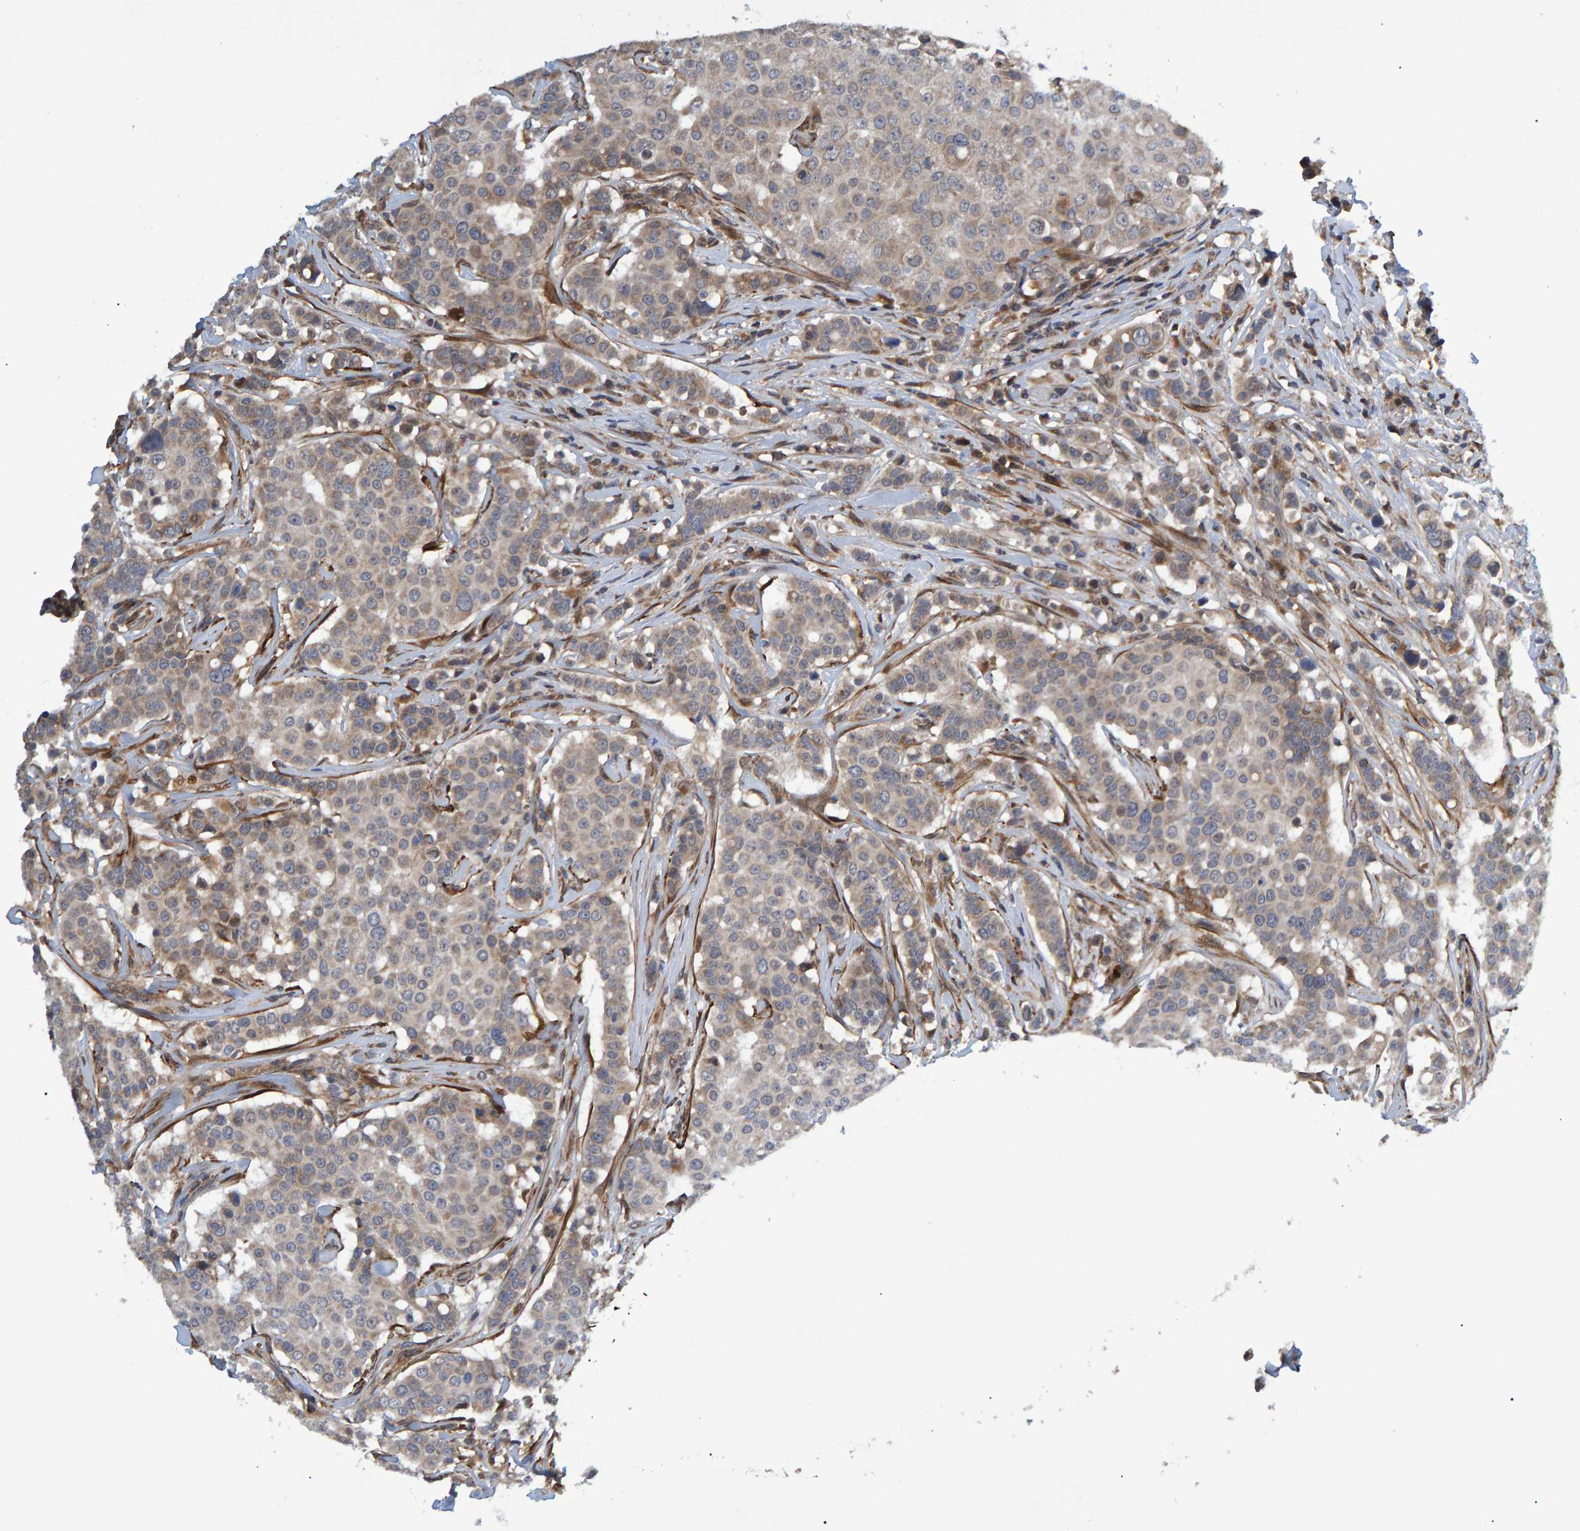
{"staining": {"intensity": "weak", "quantity": "25%-75%", "location": "cytoplasmic/membranous"}, "tissue": "breast cancer", "cell_type": "Tumor cells", "image_type": "cancer", "snomed": [{"axis": "morphology", "description": "Duct carcinoma"}, {"axis": "topography", "description": "Breast"}], "caption": "This histopathology image demonstrates IHC staining of human intraductal carcinoma (breast), with low weak cytoplasmic/membranous staining in approximately 25%-75% of tumor cells.", "gene": "ATP6V1H", "patient": {"sex": "female", "age": 27}}